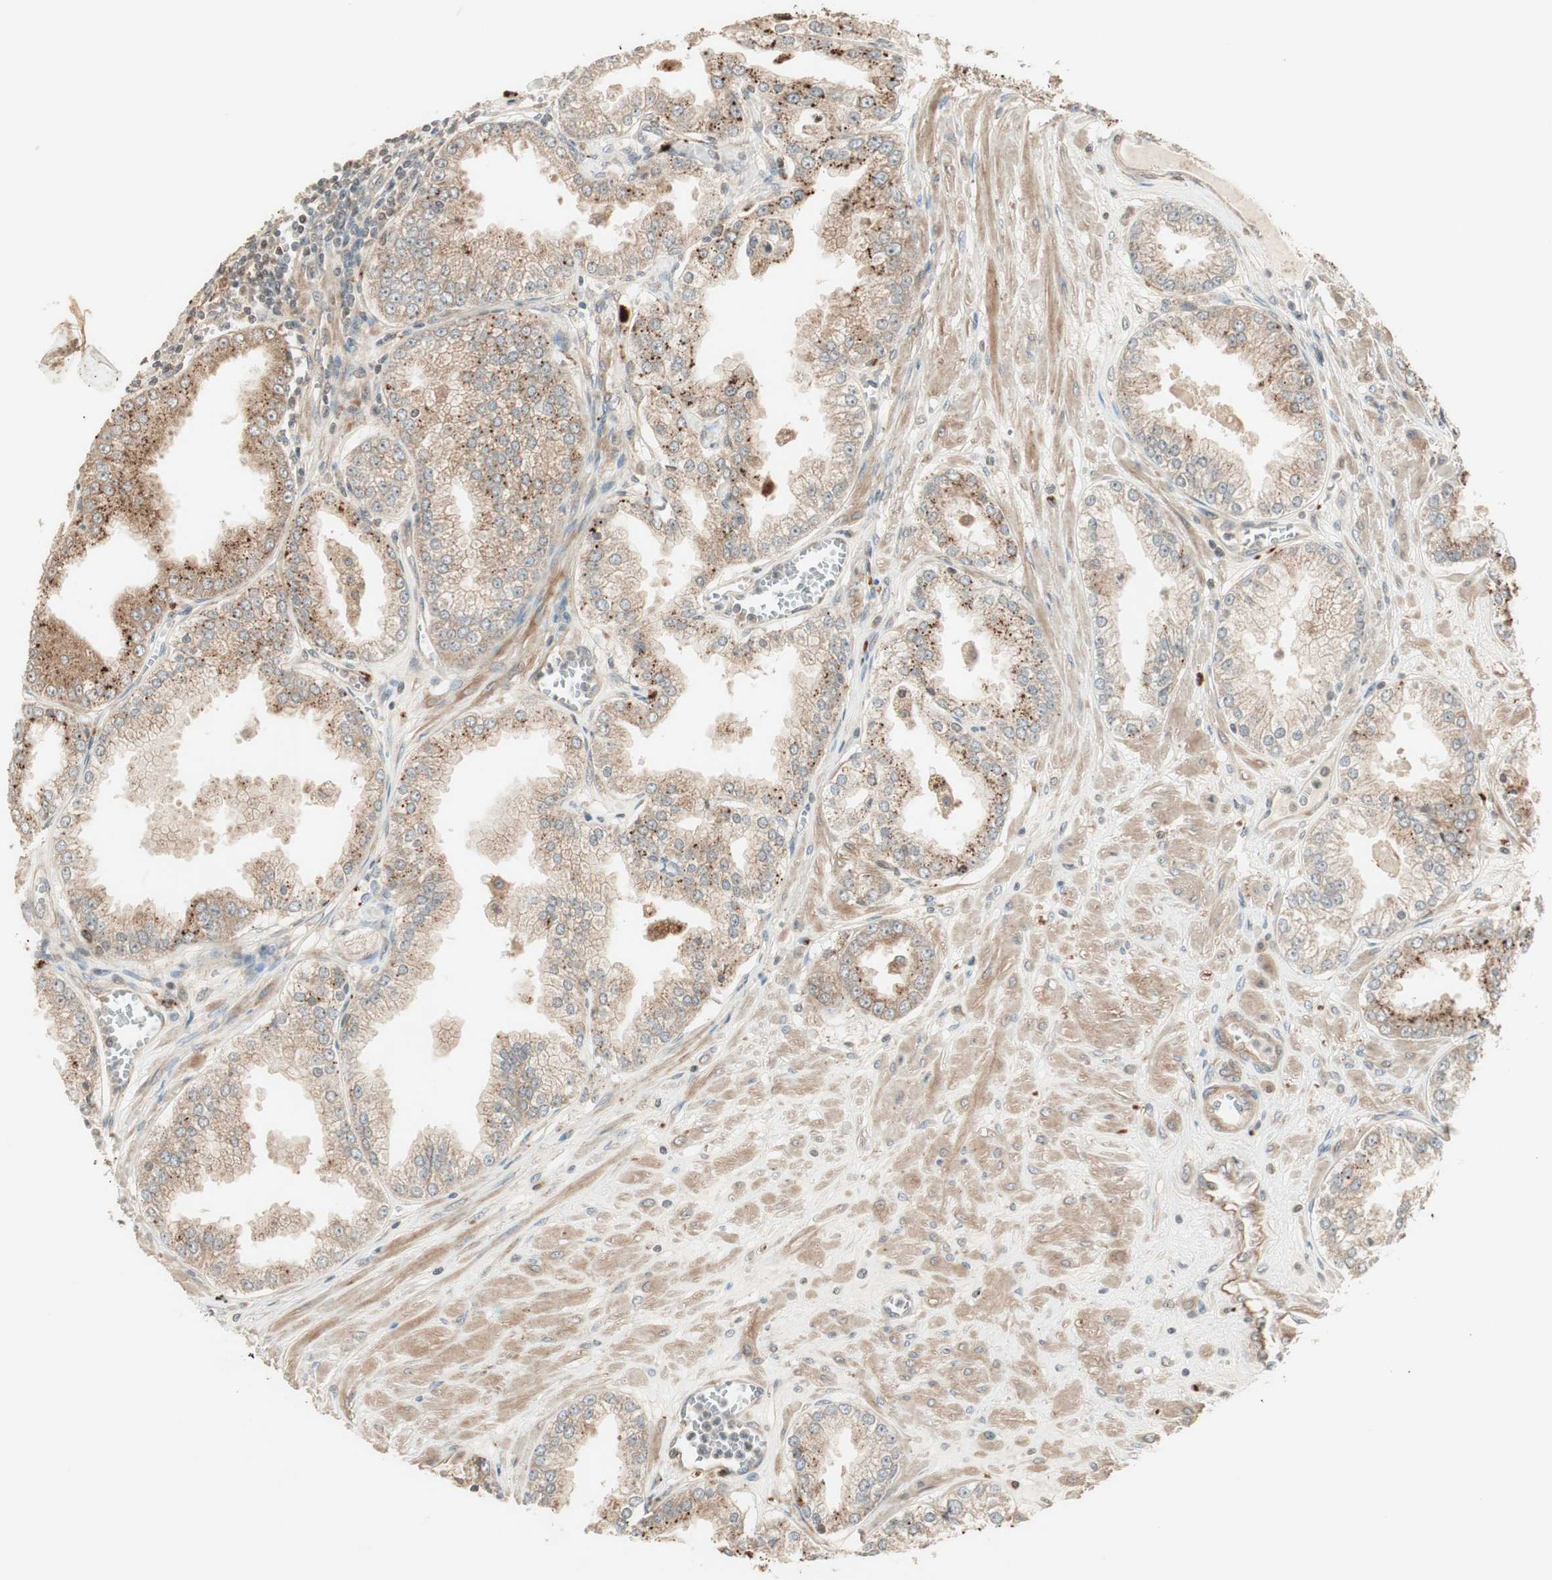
{"staining": {"intensity": "strong", "quantity": ">75%", "location": "cytoplasmic/membranous"}, "tissue": "prostate cancer", "cell_type": "Tumor cells", "image_type": "cancer", "snomed": [{"axis": "morphology", "description": "Adenocarcinoma, High grade"}, {"axis": "topography", "description": "Prostate"}], "caption": "IHC staining of adenocarcinoma (high-grade) (prostate), which exhibits high levels of strong cytoplasmic/membranous staining in approximately >75% of tumor cells indicating strong cytoplasmic/membranous protein expression. The staining was performed using DAB (3,3'-diaminobenzidine) (brown) for protein detection and nuclei were counterstained in hematoxylin (blue).", "gene": "SFRP1", "patient": {"sex": "male", "age": 61}}